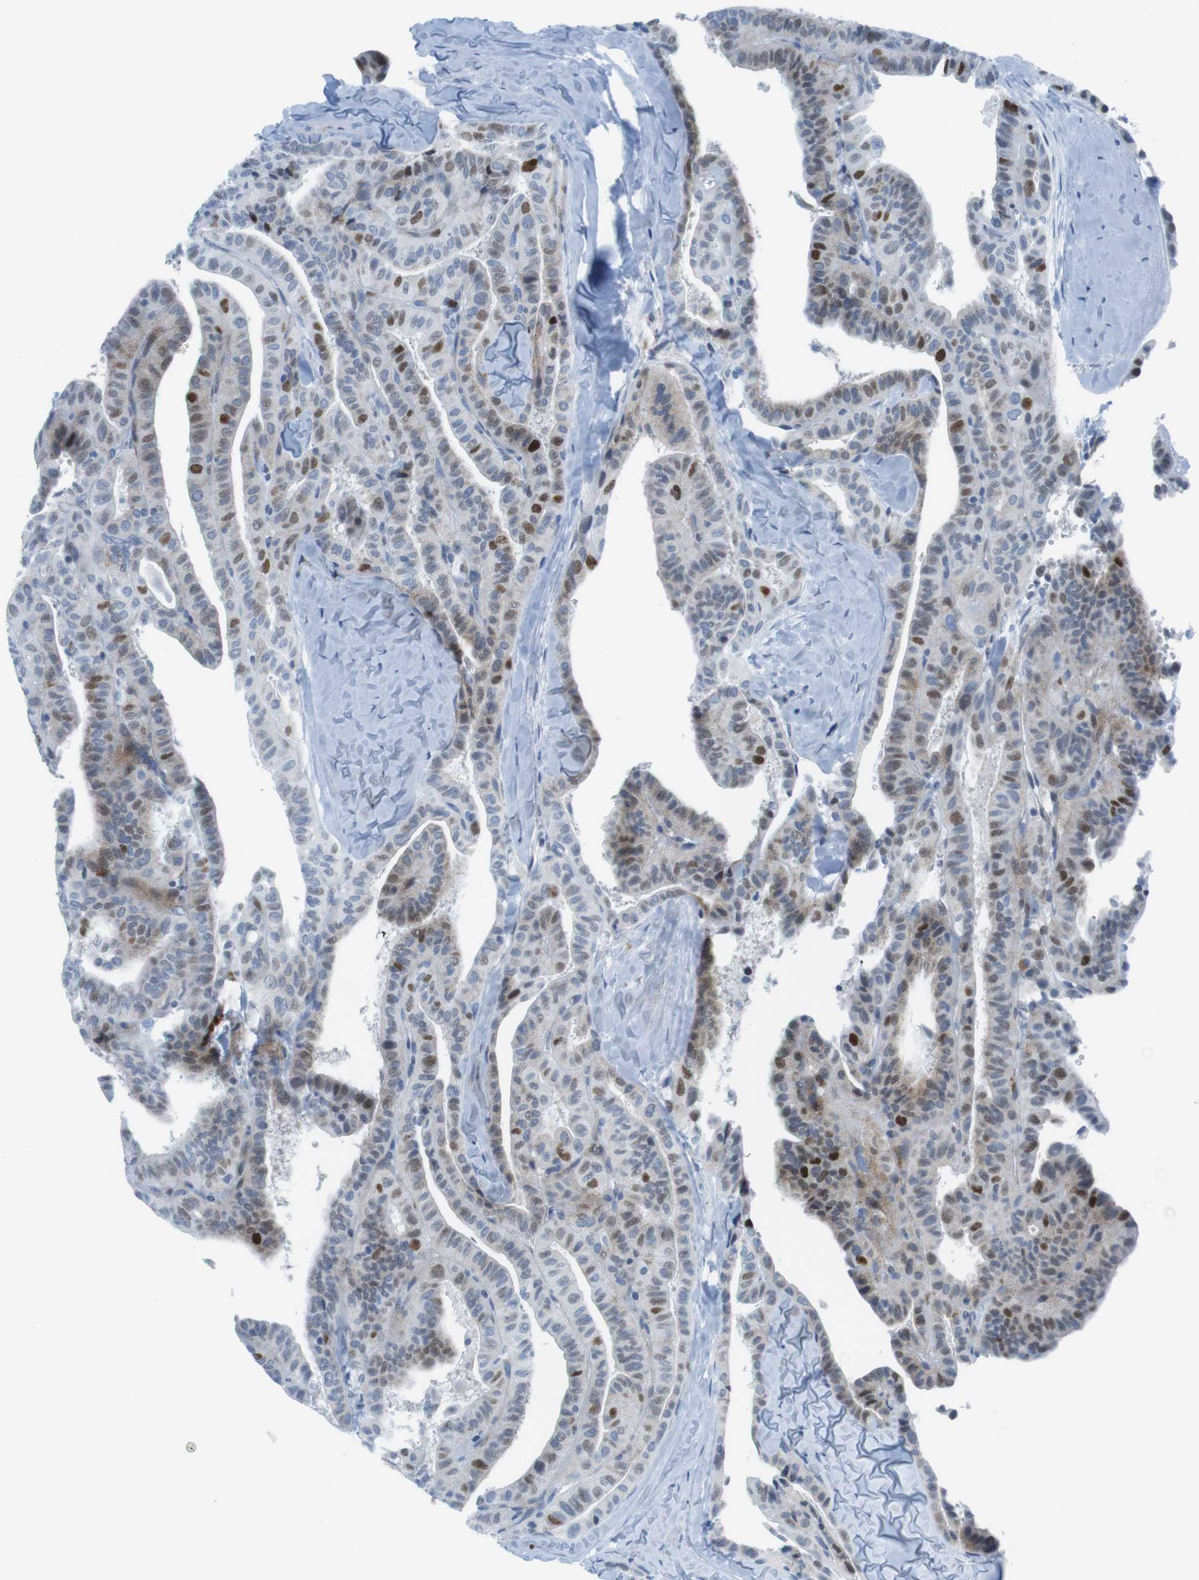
{"staining": {"intensity": "moderate", "quantity": "25%-75%", "location": "nuclear"}, "tissue": "thyroid cancer", "cell_type": "Tumor cells", "image_type": "cancer", "snomed": [{"axis": "morphology", "description": "Papillary adenocarcinoma, NOS"}, {"axis": "topography", "description": "Thyroid gland"}], "caption": "Immunohistochemistry (IHC) of thyroid cancer (papillary adenocarcinoma) shows medium levels of moderate nuclear staining in approximately 25%-75% of tumor cells. Nuclei are stained in blue.", "gene": "CHAF1A", "patient": {"sex": "male", "age": 77}}